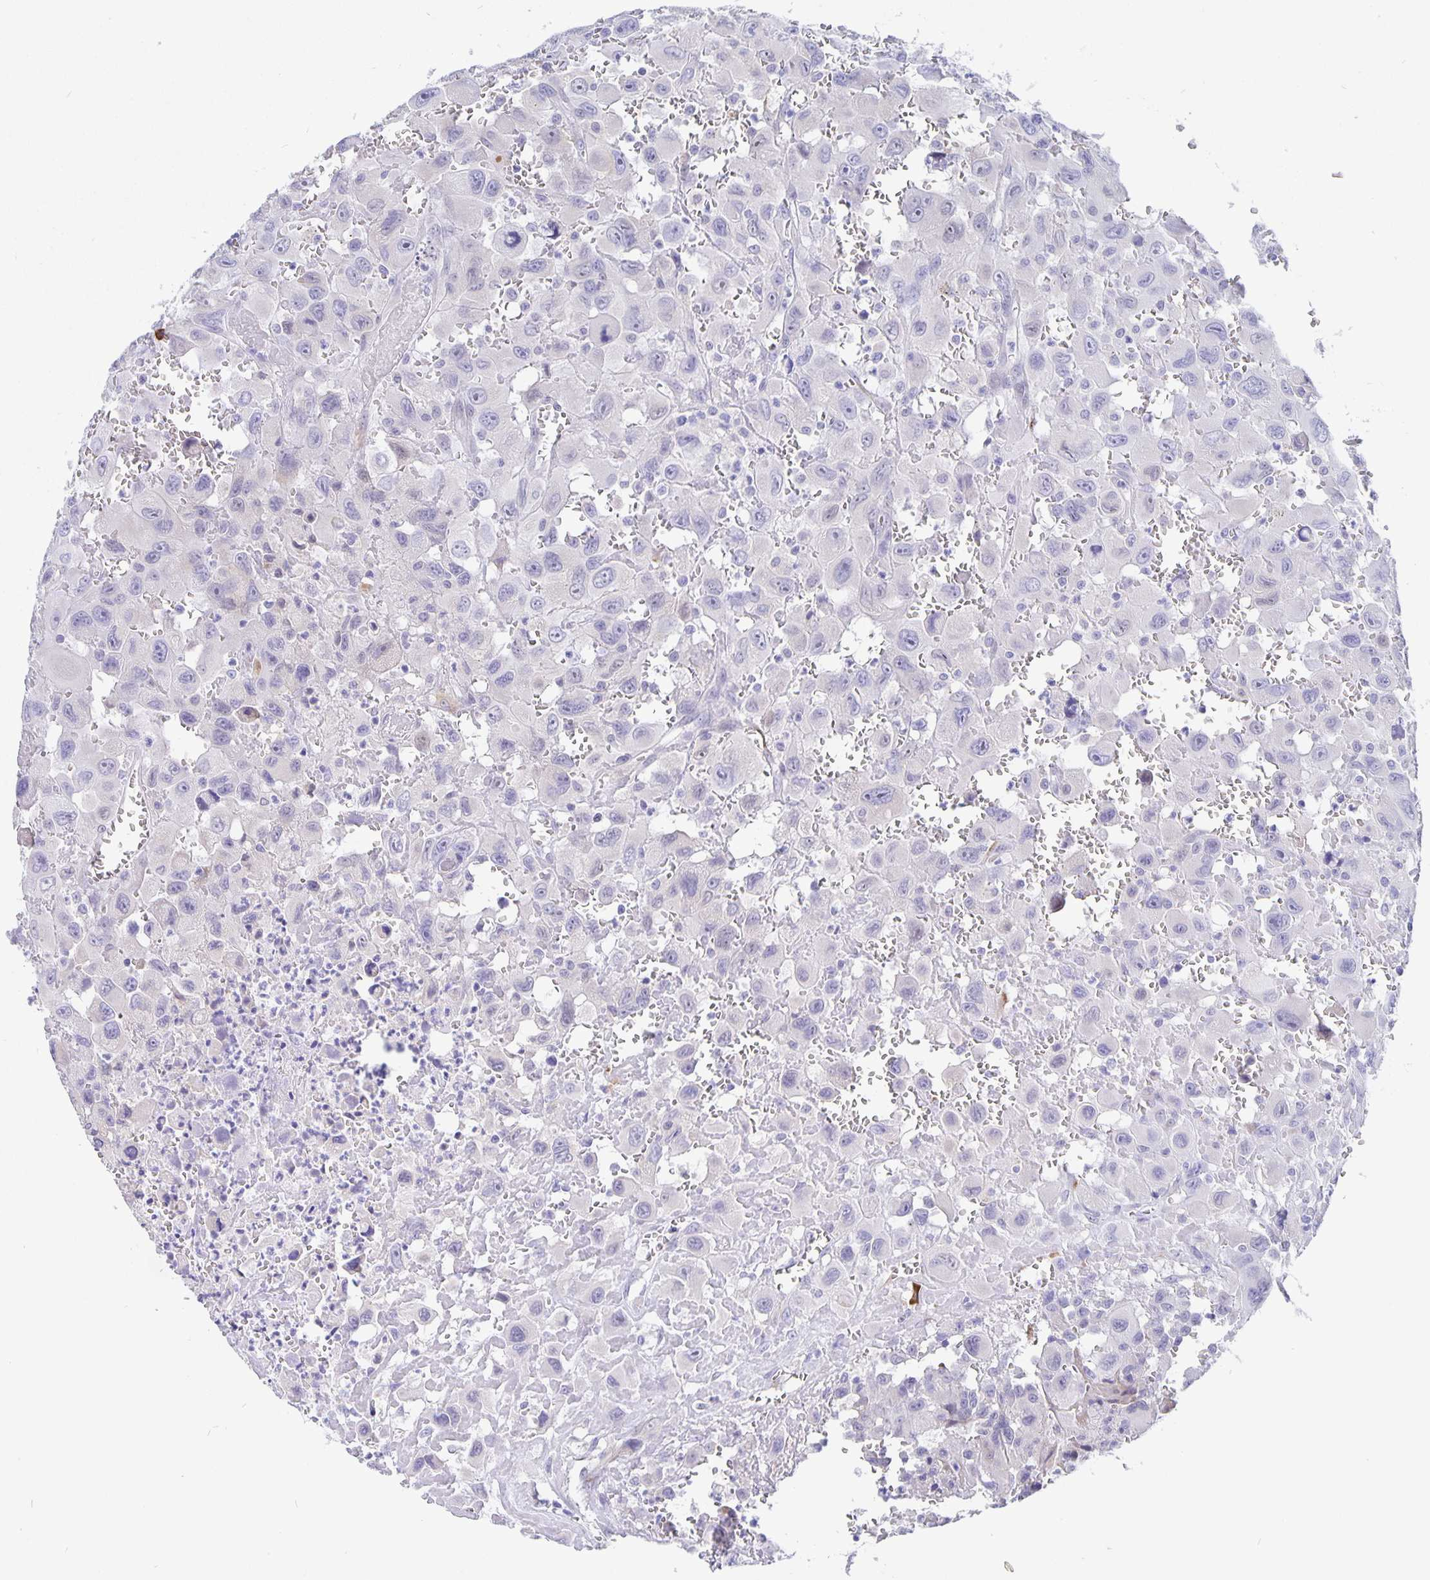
{"staining": {"intensity": "negative", "quantity": "none", "location": "none"}, "tissue": "head and neck cancer", "cell_type": "Tumor cells", "image_type": "cancer", "snomed": [{"axis": "morphology", "description": "Squamous cell carcinoma, NOS"}, {"axis": "morphology", "description": "Squamous cell carcinoma, metastatic, NOS"}, {"axis": "topography", "description": "Oral tissue"}, {"axis": "topography", "description": "Head-Neck"}], "caption": "The micrograph shows no significant staining in tumor cells of squamous cell carcinoma (head and neck).", "gene": "ERMN", "patient": {"sex": "female", "age": 85}}